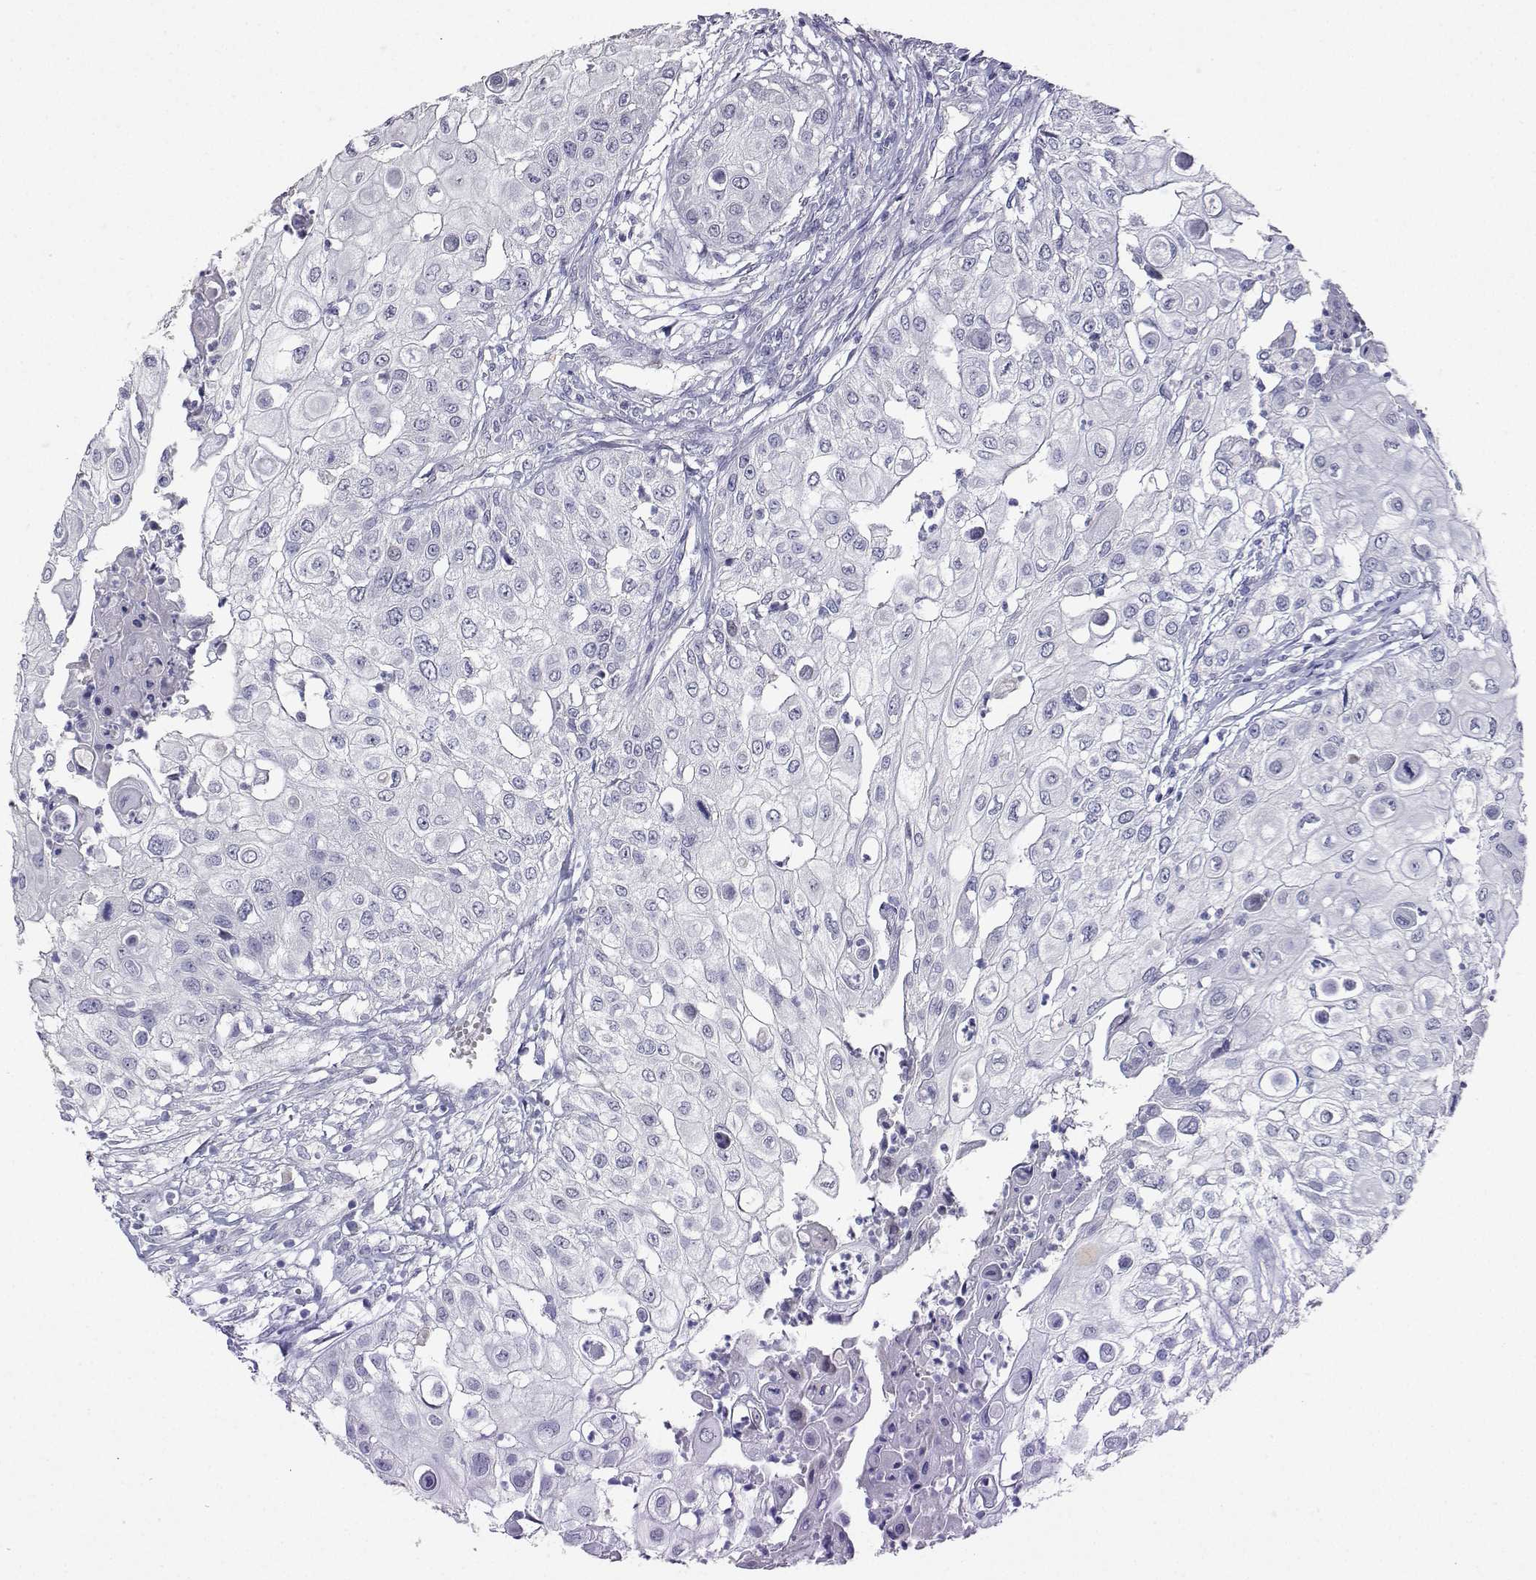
{"staining": {"intensity": "negative", "quantity": "none", "location": "none"}, "tissue": "urothelial cancer", "cell_type": "Tumor cells", "image_type": "cancer", "snomed": [{"axis": "morphology", "description": "Urothelial carcinoma, High grade"}, {"axis": "topography", "description": "Urinary bladder"}], "caption": "The micrograph reveals no significant expression in tumor cells of urothelial carcinoma (high-grade).", "gene": "CARTPT", "patient": {"sex": "female", "age": 79}}